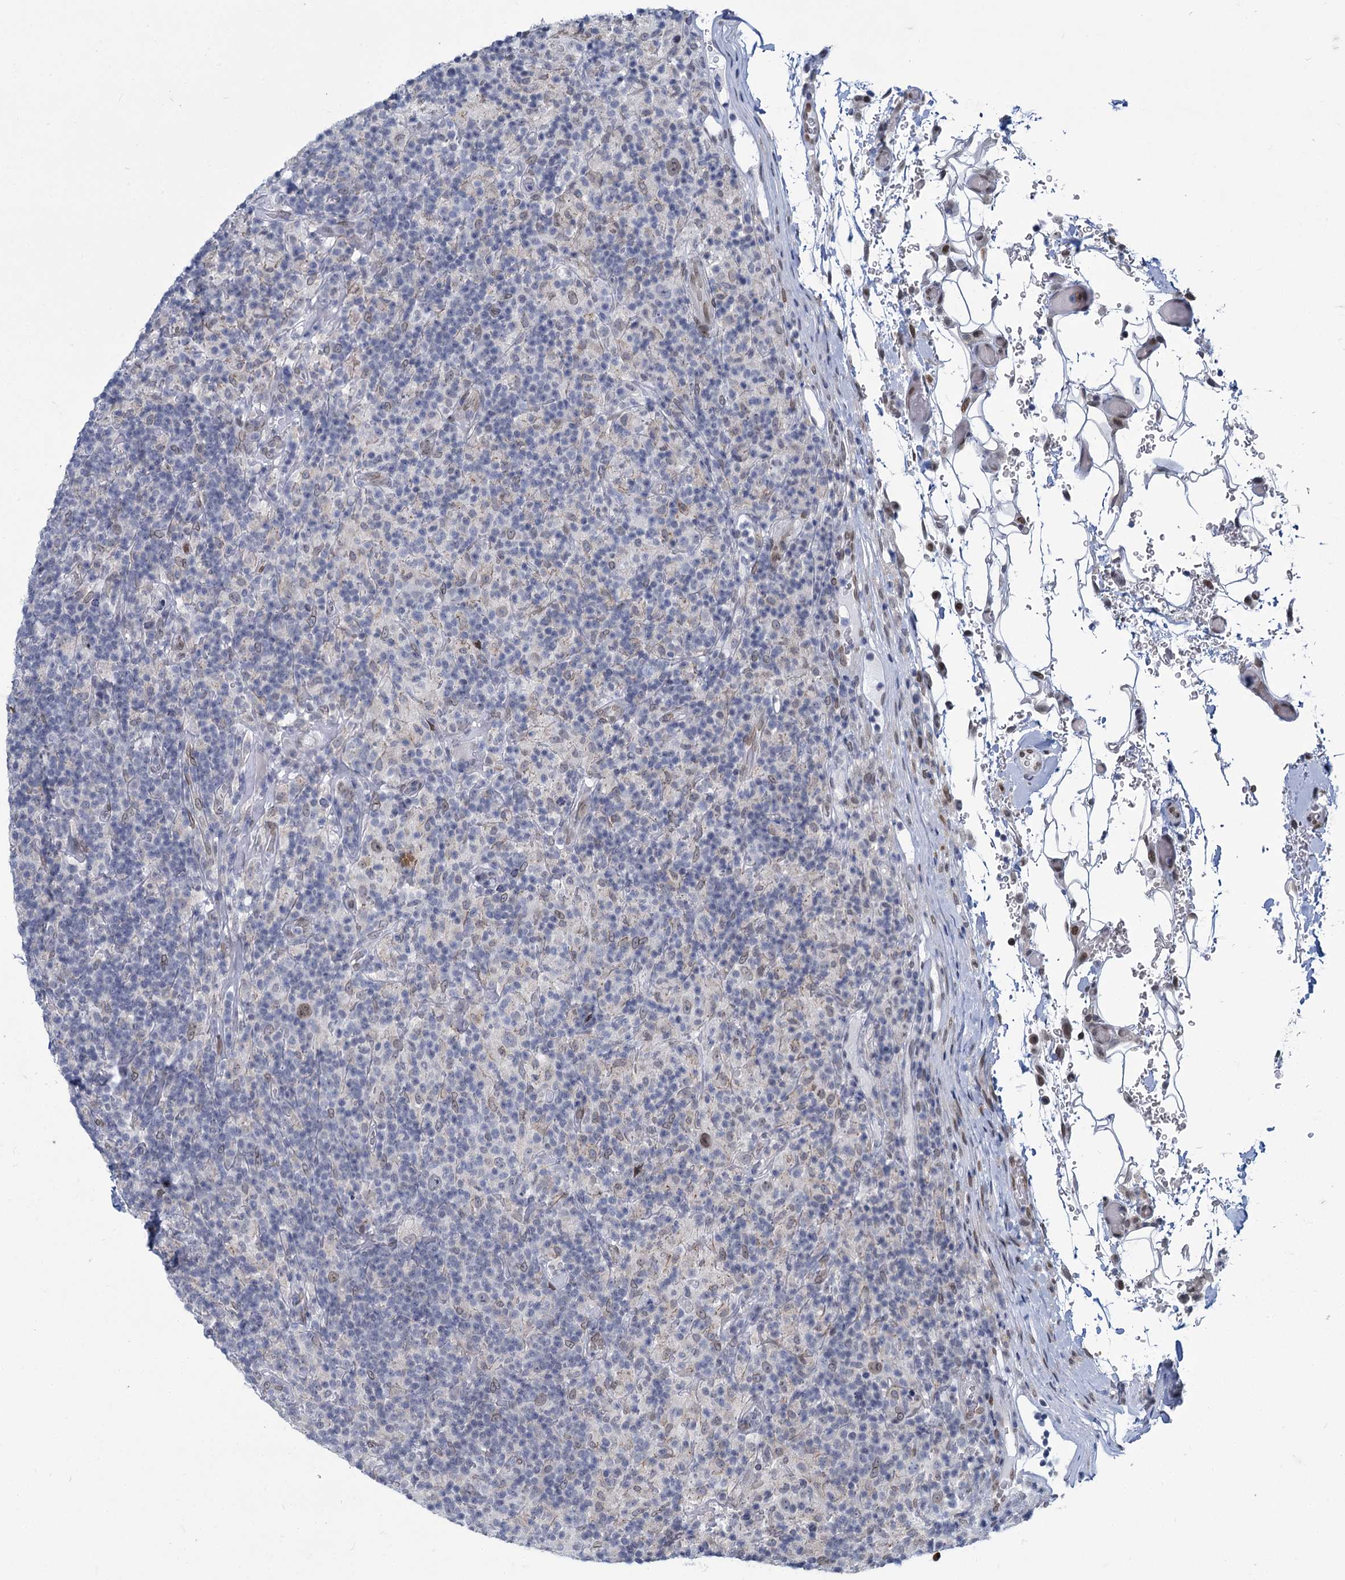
{"staining": {"intensity": "weak", "quantity": "25%-75%", "location": "nuclear"}, "tissue": "lymphoma", "cell_type": "Tumor cells", "image_type": "cancer", "snomed": [{"axis": "morphology", "description": "Hodgkin's disease, NOS"}, {"axis": "topography", "description": "Lymph node"}], "caption": "Weak nuclear staining is identified in about 25%-75% of tumor cells in Hodgkin's disease. Ihc stains the protein of interest in brown and the nuclei are stained blue.", "gene": "PRSS35", "patient": {"sex": "male", "age": 70}}